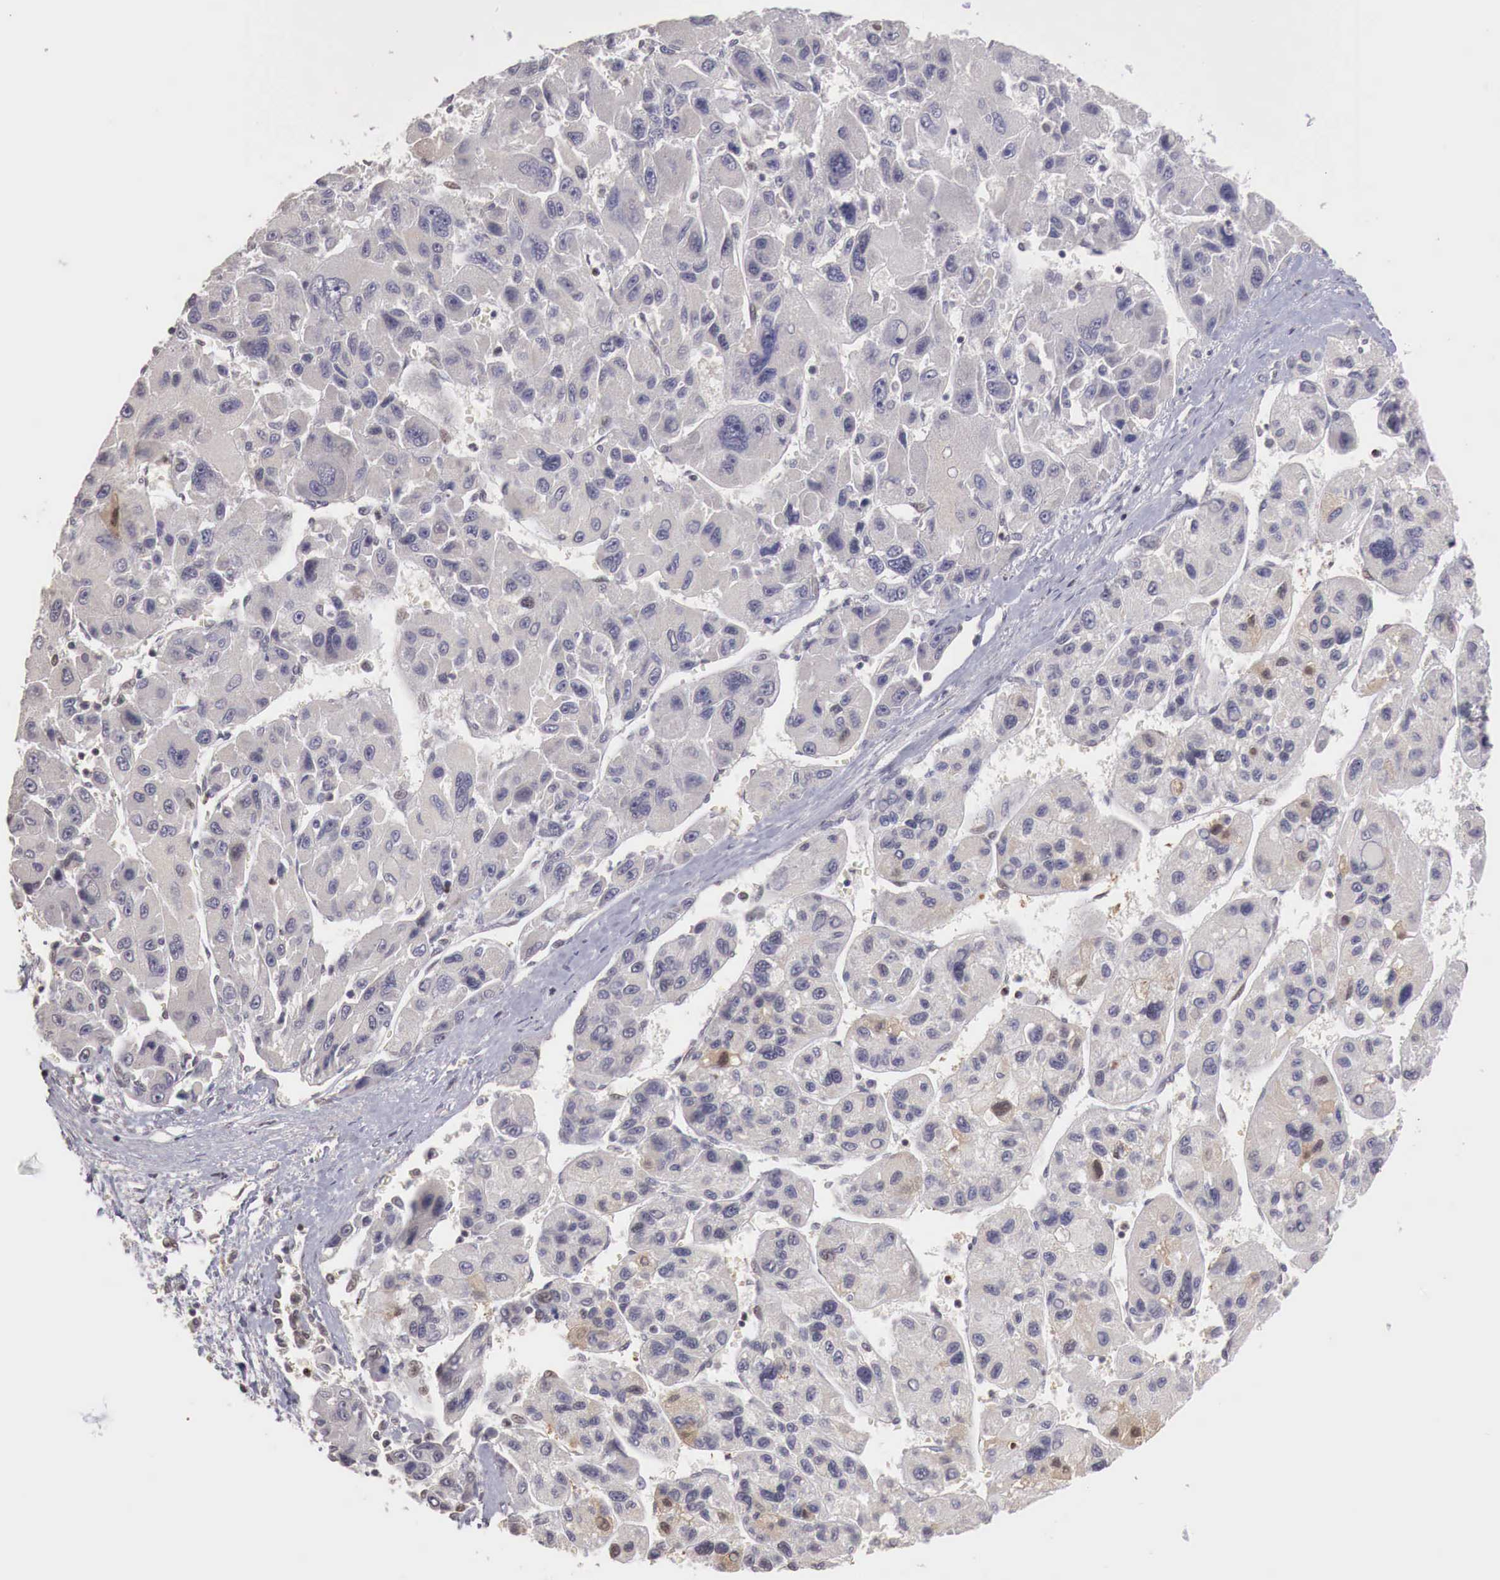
{"staining": {"intensity": "negative", "quantity": "none", "location": "none"}, "tissue": "liver cancer", "cell_type": "Tumor cells", "image_type": "cancer", "snomed": [{"axis": "morphology", "description": "Carcinoma, Hepatocellular, NOS"}, {"axis": "topography", "description": "Liver"}], "caption": "Human liver hepatocellular carcinoma stained for a protein using immunohistochemistry demonstrates no expression in tumor cells.", "gene": "TBC1D9", "patient": {"sex": "male", "age": 64}}